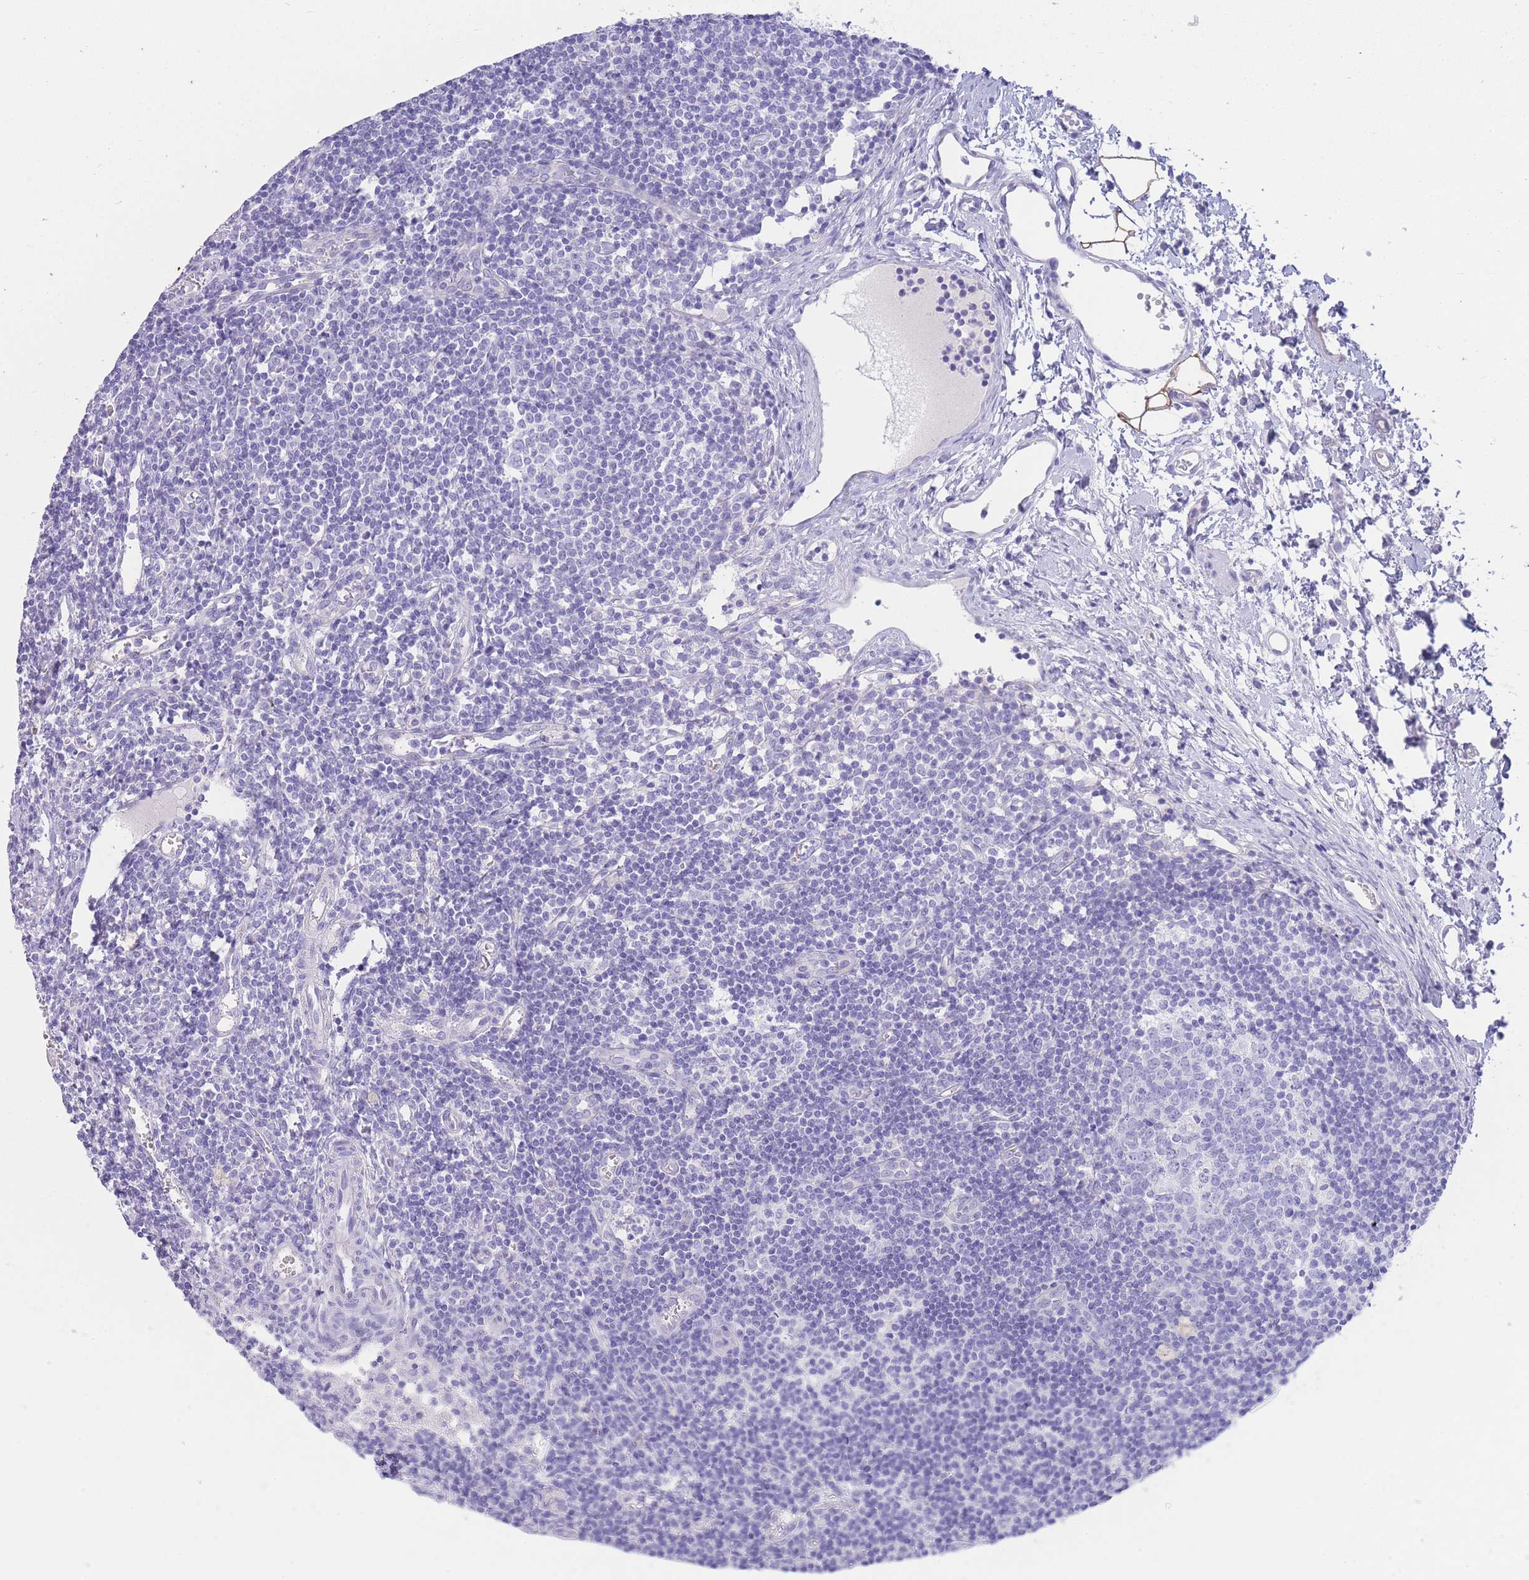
{"staining": {"intensity": "negative", "quantity": "none", "location": "none"}, "tissue": "lymph node", "cell_type": "Germinal center cells", "image_type": "normal", "snomed": [{"axis": "morphology", "description": "Normal tissue, NOS"}, {"axis": "topography", "description": "Lymph node"}], "caption": "Germinal center cells show no significant protein expression in unremarkable lymph node.", "gene": "LRRC37A2", "patient": {"sex": "female", "age": 37}}